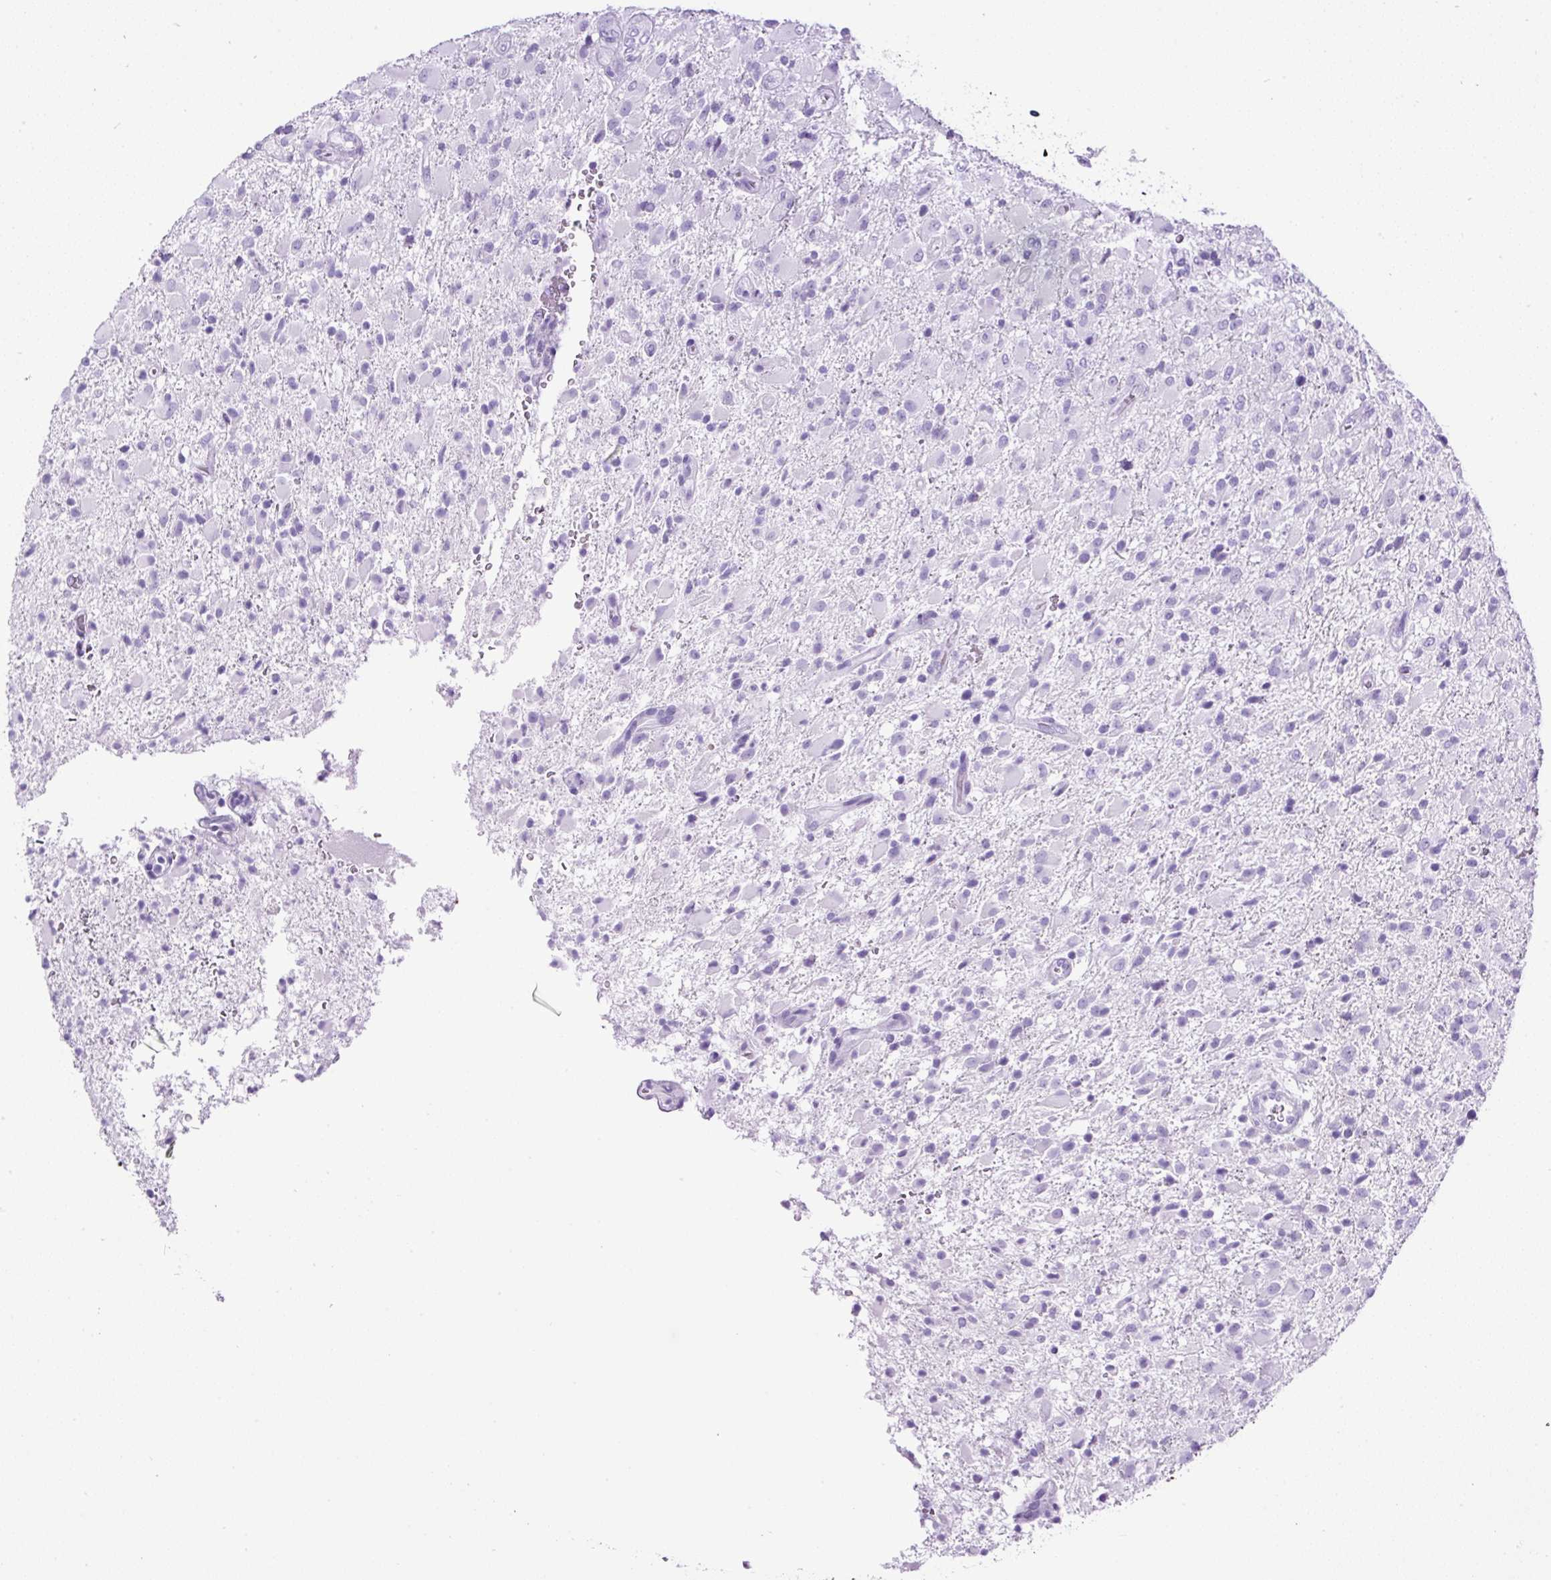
{"staining": {"intensity": "negative", "quantity": "none", "location": "none"}, "tissue": "glioma", "cell_type": "Tumor cells", "image_type": "cancer", "snomed": [{"axis": "morphology", "description": "Glioma, malignant, Low grade"}, {"axis": "topography", "description": "Brain"}], "caption": "An immunohistochemistry (IHC) histopathology image of low-grade glioma (malignant) is shown. There is no staining in tumor cells of low-grade glioma (malignant). (Brightfield microscopy of DAB (3,3'-diaminobenzidine) immunohistochemistry (IHC) at high magnification).", "gene": "CEL", "patient": {"sex": "male", "age": 65}}